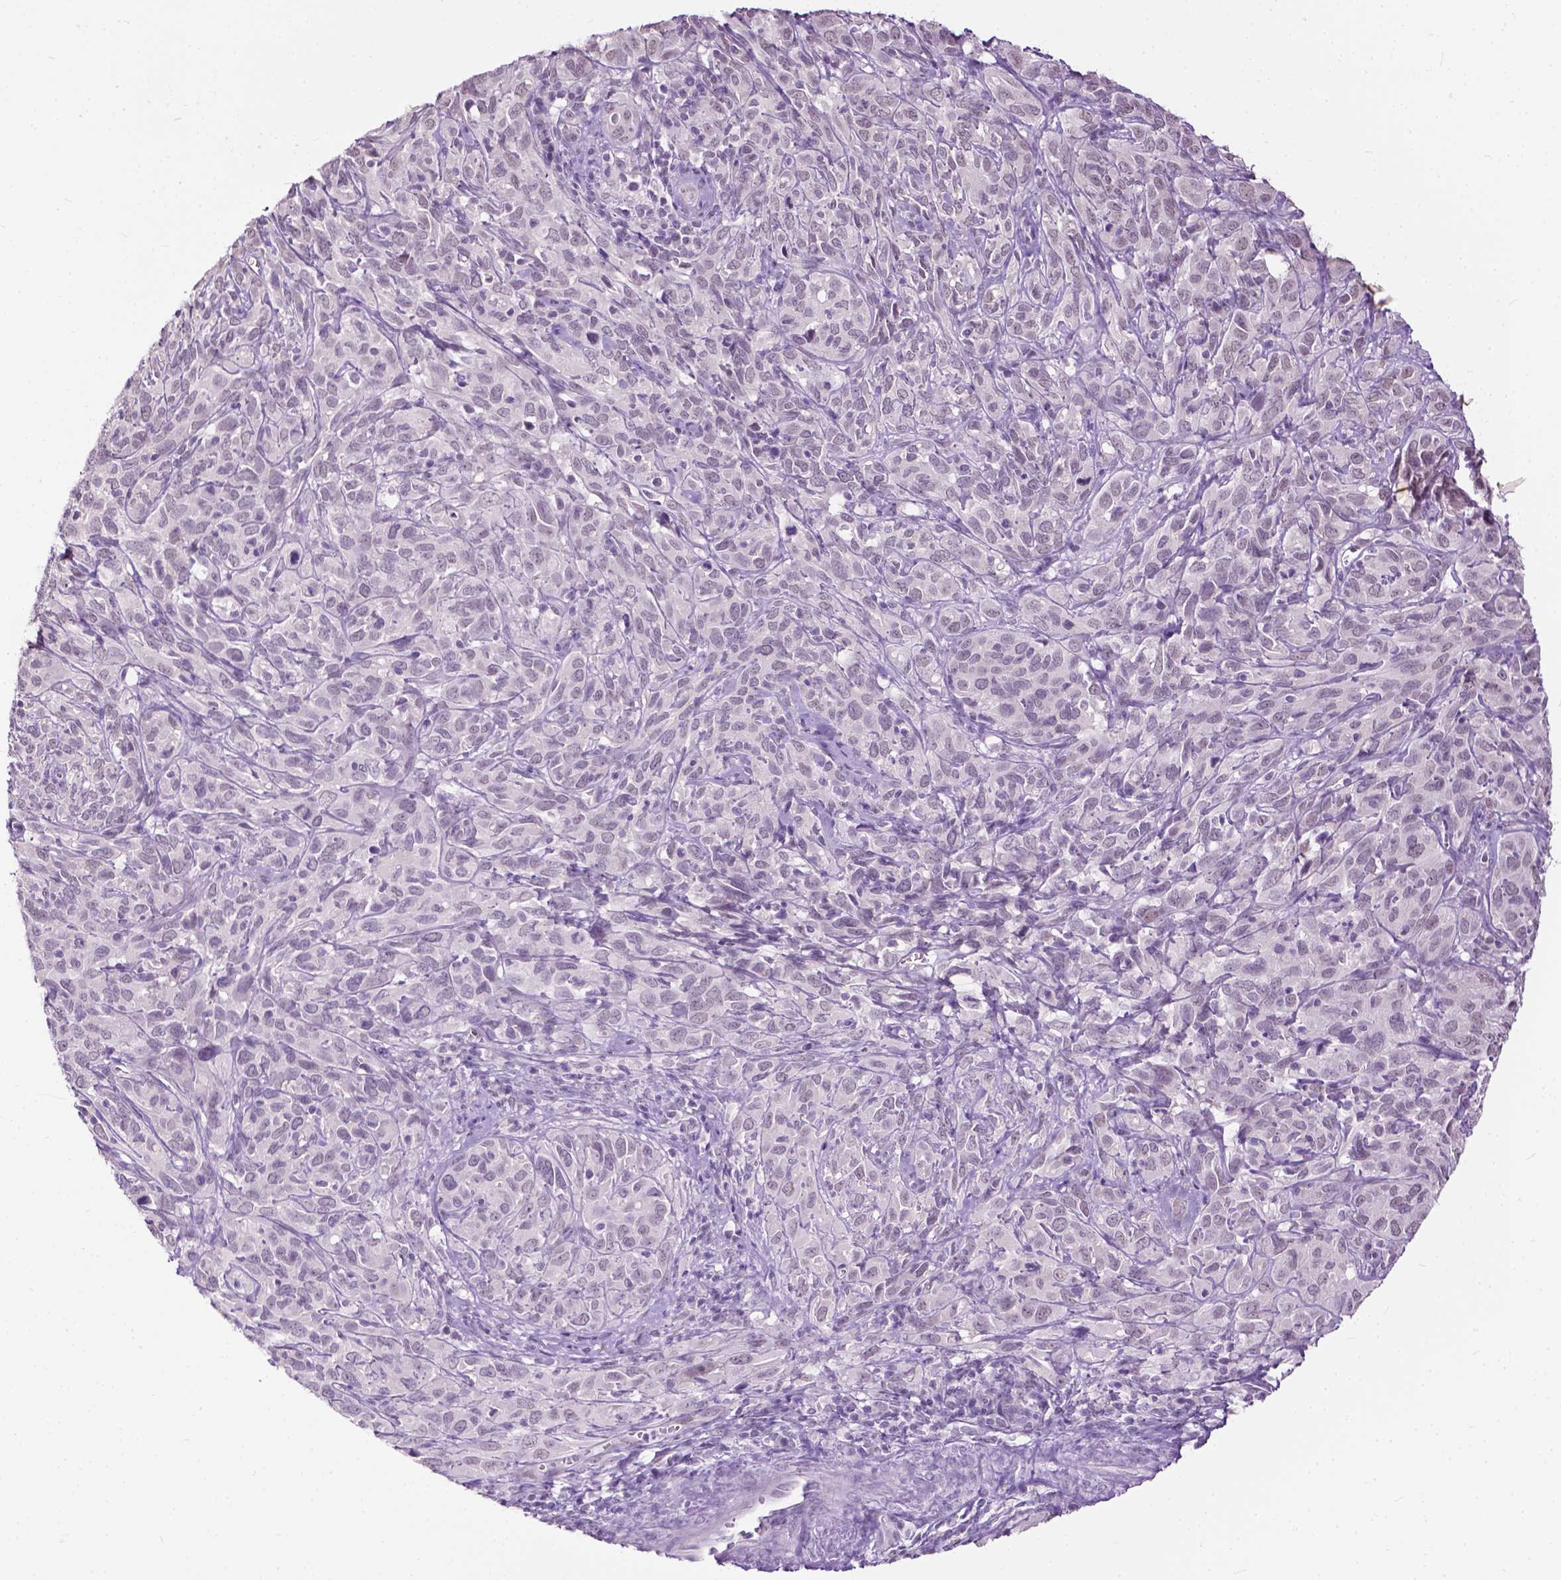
{"staining": {"intensity": "negative", "quantity": "none", "location": "none"}, "tissue": "cervical cancer", "cell_type": "Tumor cells", "image_type": "cancer", "snomed": [{"axis": "morphology", "description": "Normal tissue, NOS"}, {"axis": "morphology", "description": "Squamous cell carcinoma, NOS"}, {"axis": "topography", "description": "Cervix"}], "caption": "Image shows no significant protein positivity in tumor cells of cervical squamous cell carcinoma.", "gene": "GPR37L1", "patient": {"sex": "female", "age": 51}}